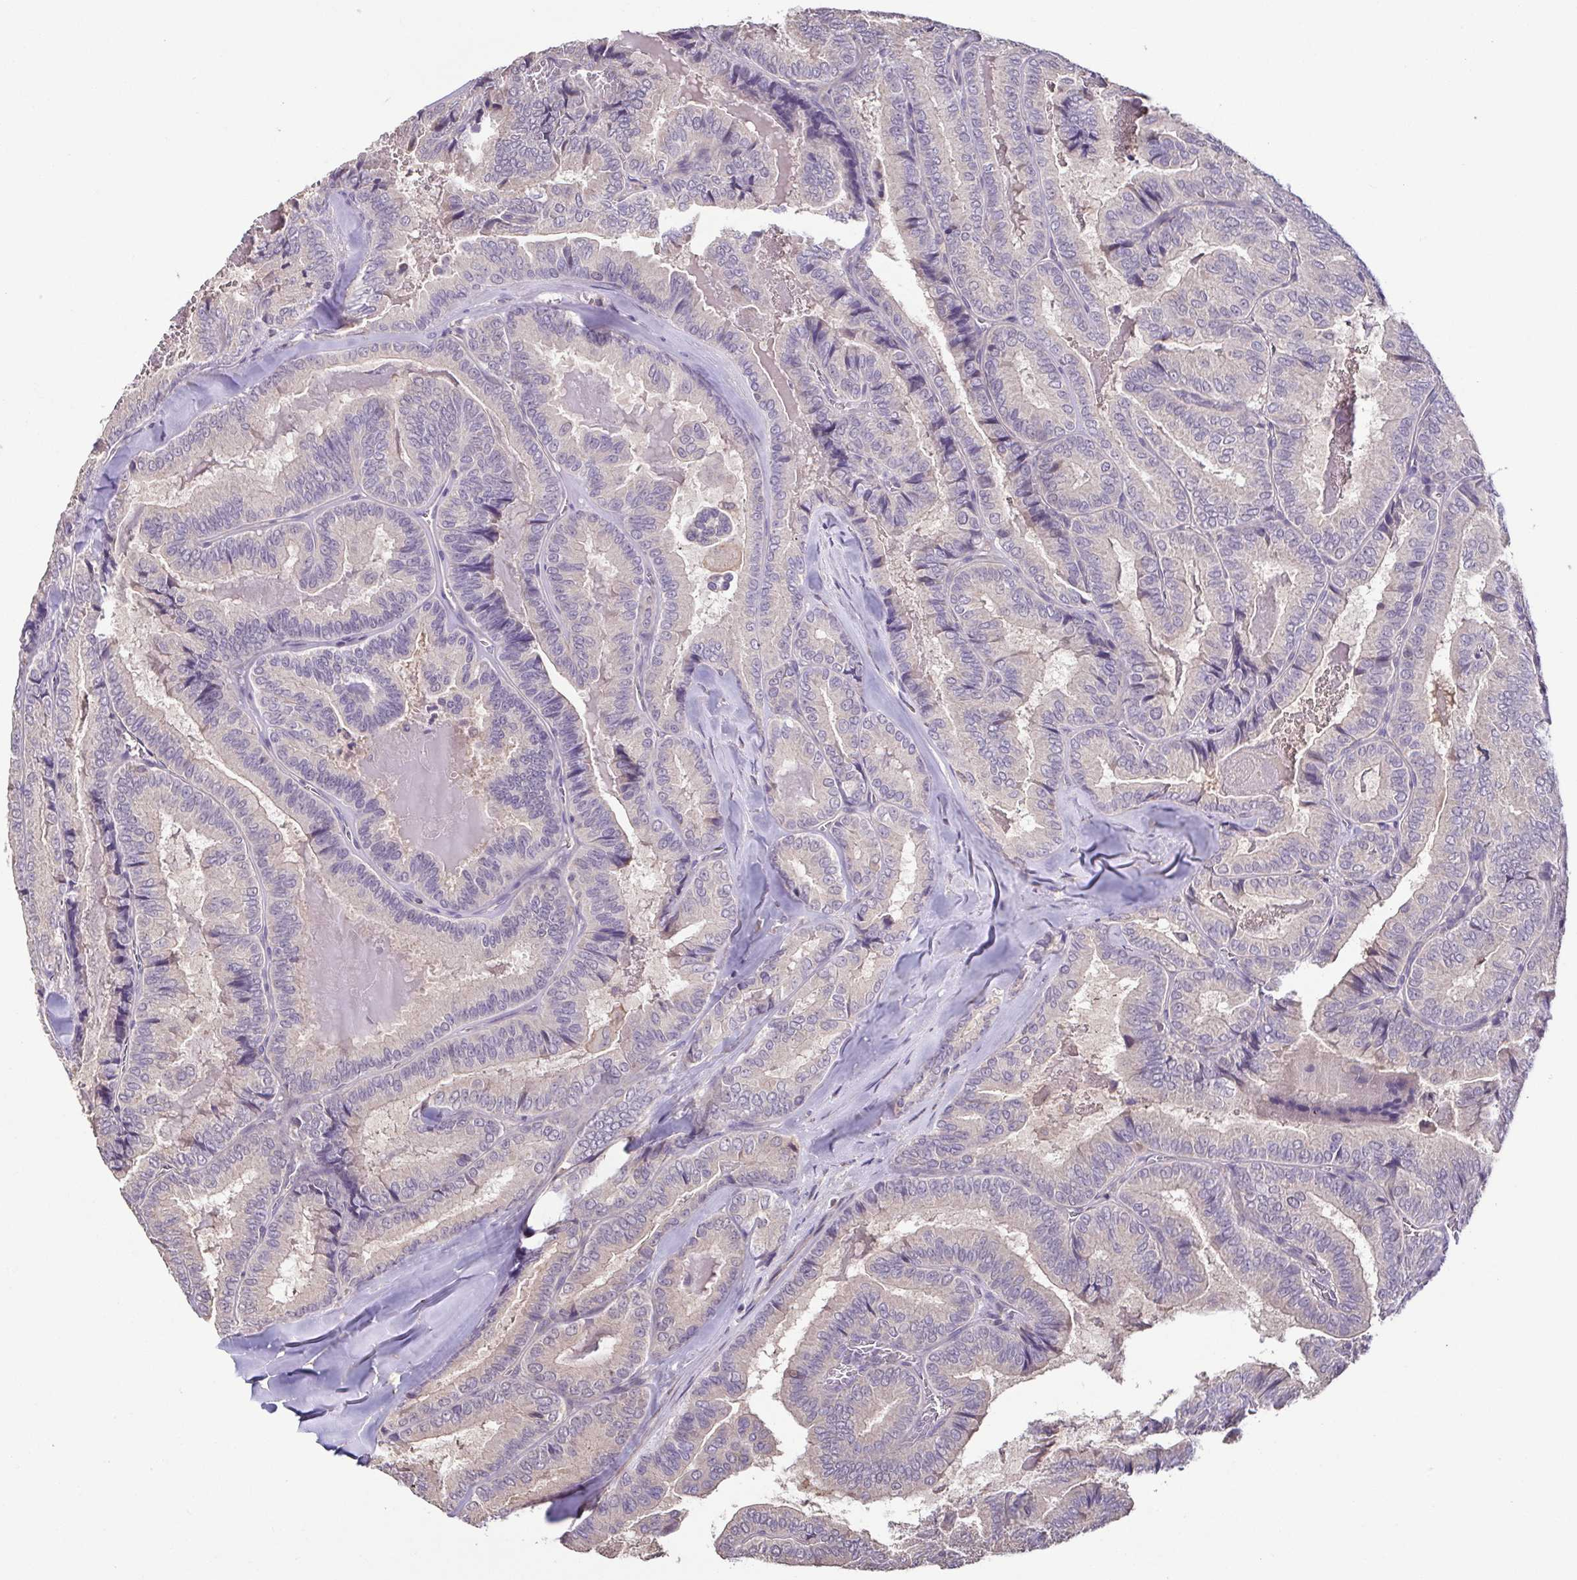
{"staining": {"intensity": "negative", "quantity": "none", "location": "none"}, "tissue": "thyroid cancer", "cell_type": "Tumor cells", "image_type": "cancer", "snomed": [{"axis": "morphology", "description": "Papillary adenocarcinoma, NOS"}, {"axis": "topography", "description": "Thyroid gland"}], "caption": "Tumor cells show no significant protein staining in papillary adenocarcinoma (thyroid). Brightfield microscopy of immunohistochemistry (IHC) stained with DAB (brown) and hematoxylin (blue), captured at high magnification.", "gene": "ACTRT2", "patient": {"sex": "female", "age": 75}}